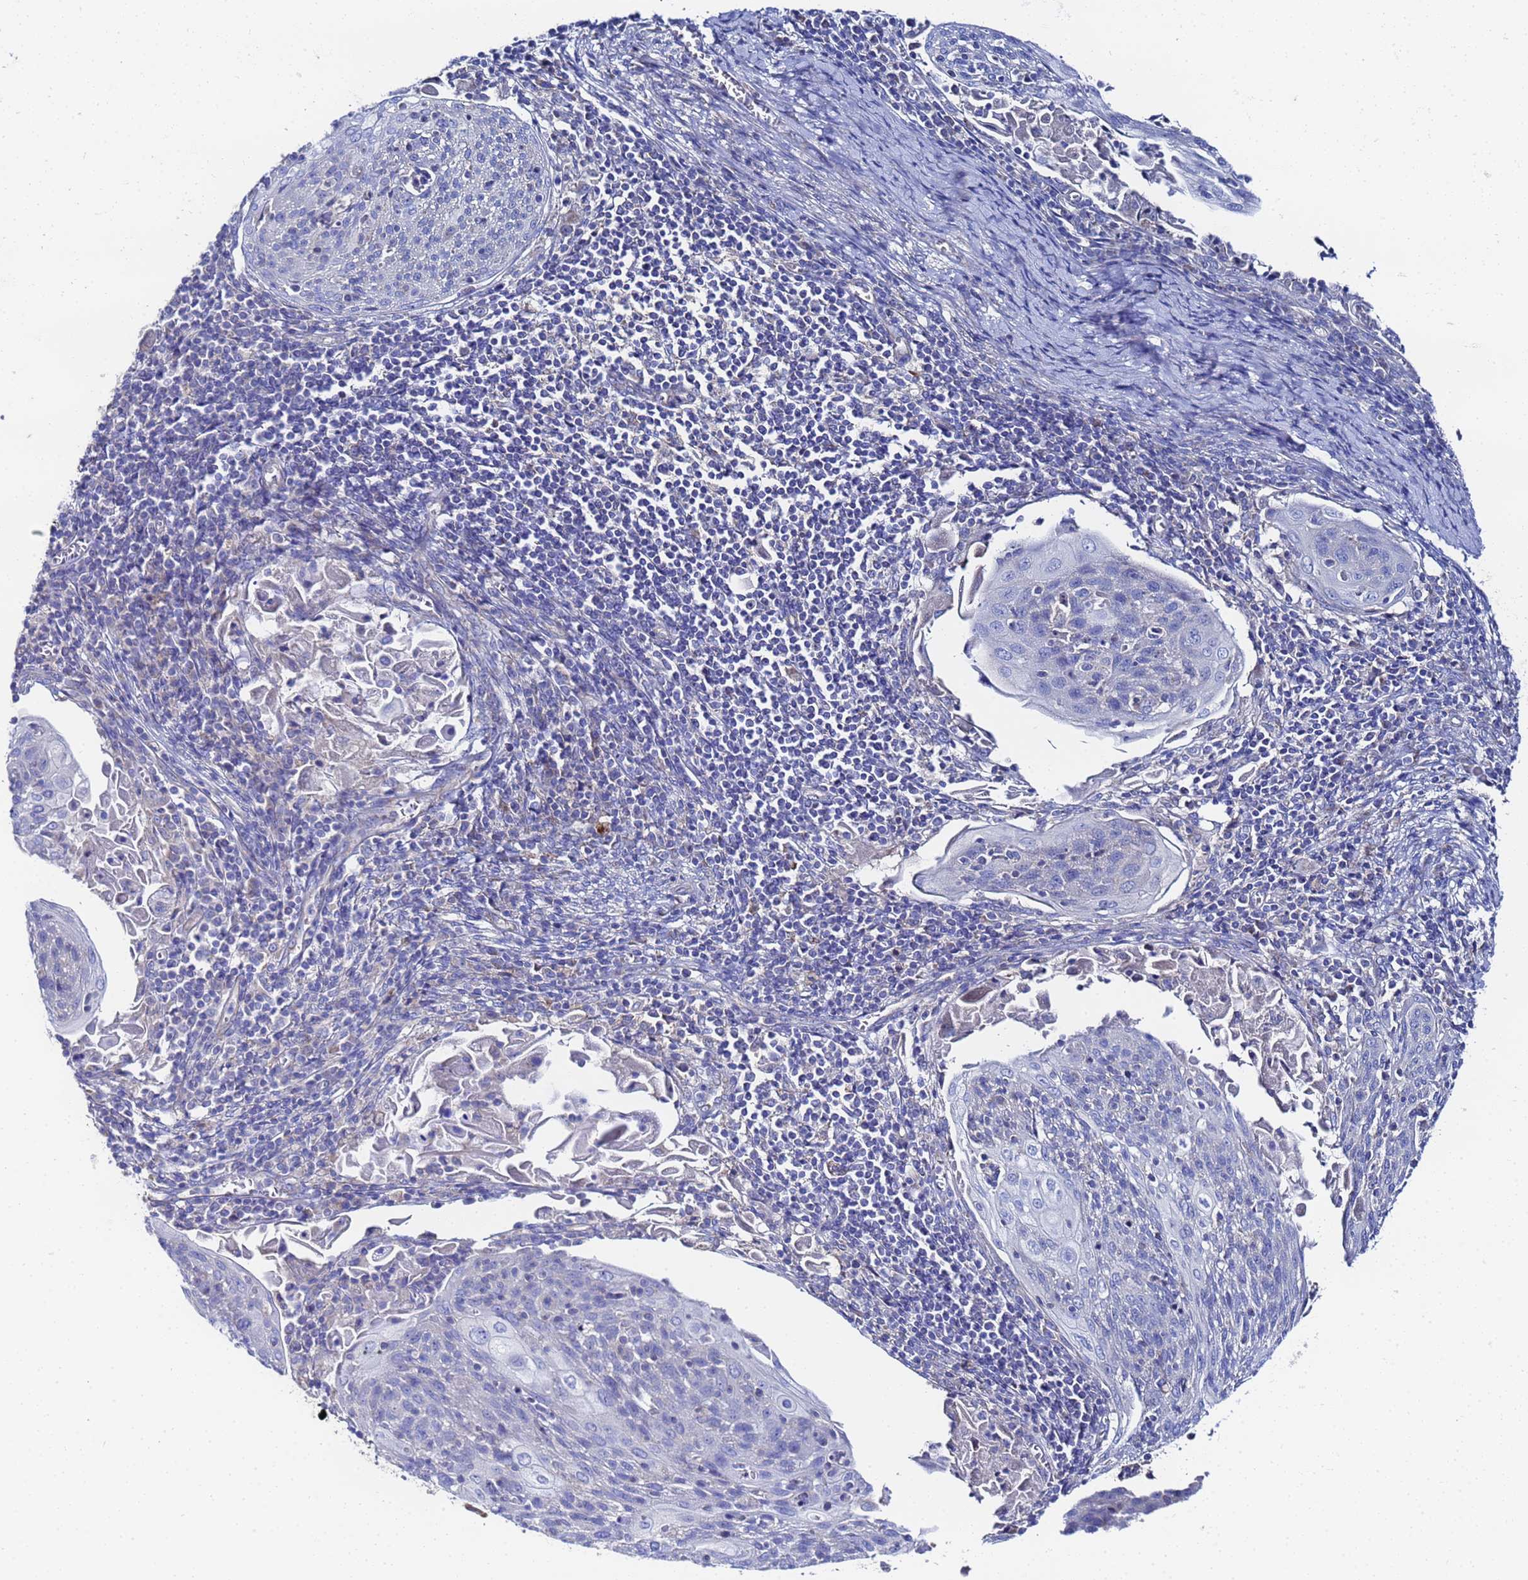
{"staining": {"intensity": "negative", "quantity": "none", "location": "none"}, "tissue": "cervical cancer", "cell_type": "Tumor cells", "image_type": "cancer", "snomed": [{"axis": "morphology", "description": "Squamous cell carcinoma, NOS"}, {"axis": "topography", "description": "Cervix"}], "caption": "This histopathology image is of squamous cell carcinoma (cervical) stained with immunohistochemistry to label a protein in brown with the nuclei are counter-stained blue. There is no positivity in tumor cells. (DAB immunohistochemistry with hematoxylin counter stain).", "gene": "FAHD2A", "patient": {"sex": "female", "age": 67}}